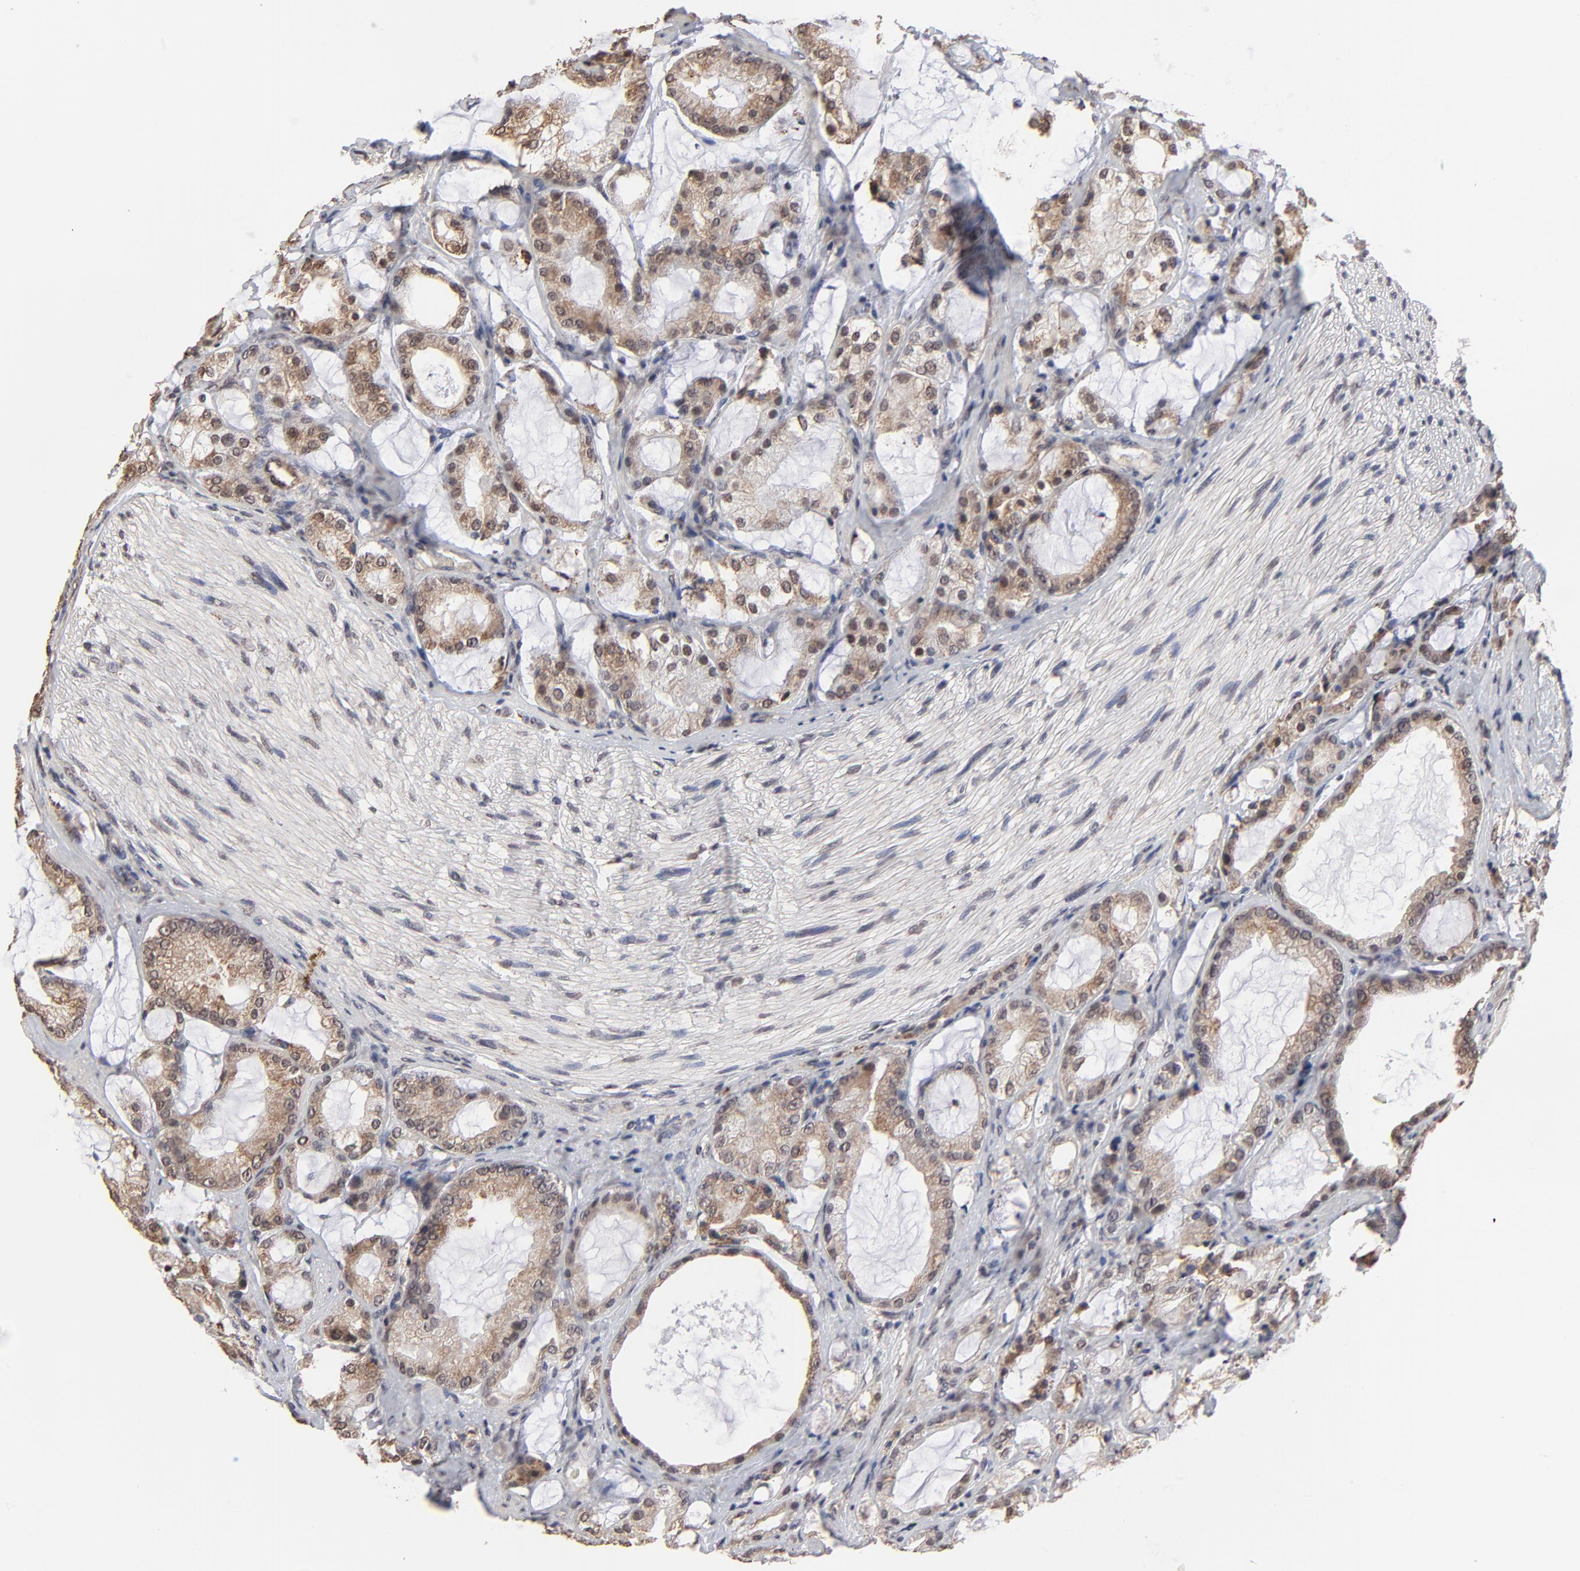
{"staining": {"intensity": "weak", "quantity": ">75%", "location": "cytoplasmic/membranous"}, "tissue": "prostate cancer", "cell_type": "Tumor cells", "image_type": "cancer", "snomed": [{"axis": "morphology", "description": "Adenocarcinoma, Medium grade"}, {"axis": "topography", "description": "Prostate"}], "caption": "Human prostate medium-grade adenocarcinoma stained for a protein (brown) exhibits weak cytoplasmic/membranous positive positivity in about >75% of tumor cells.", "gene": "CHM", "patient": {"sex": "male", "age": 70}}